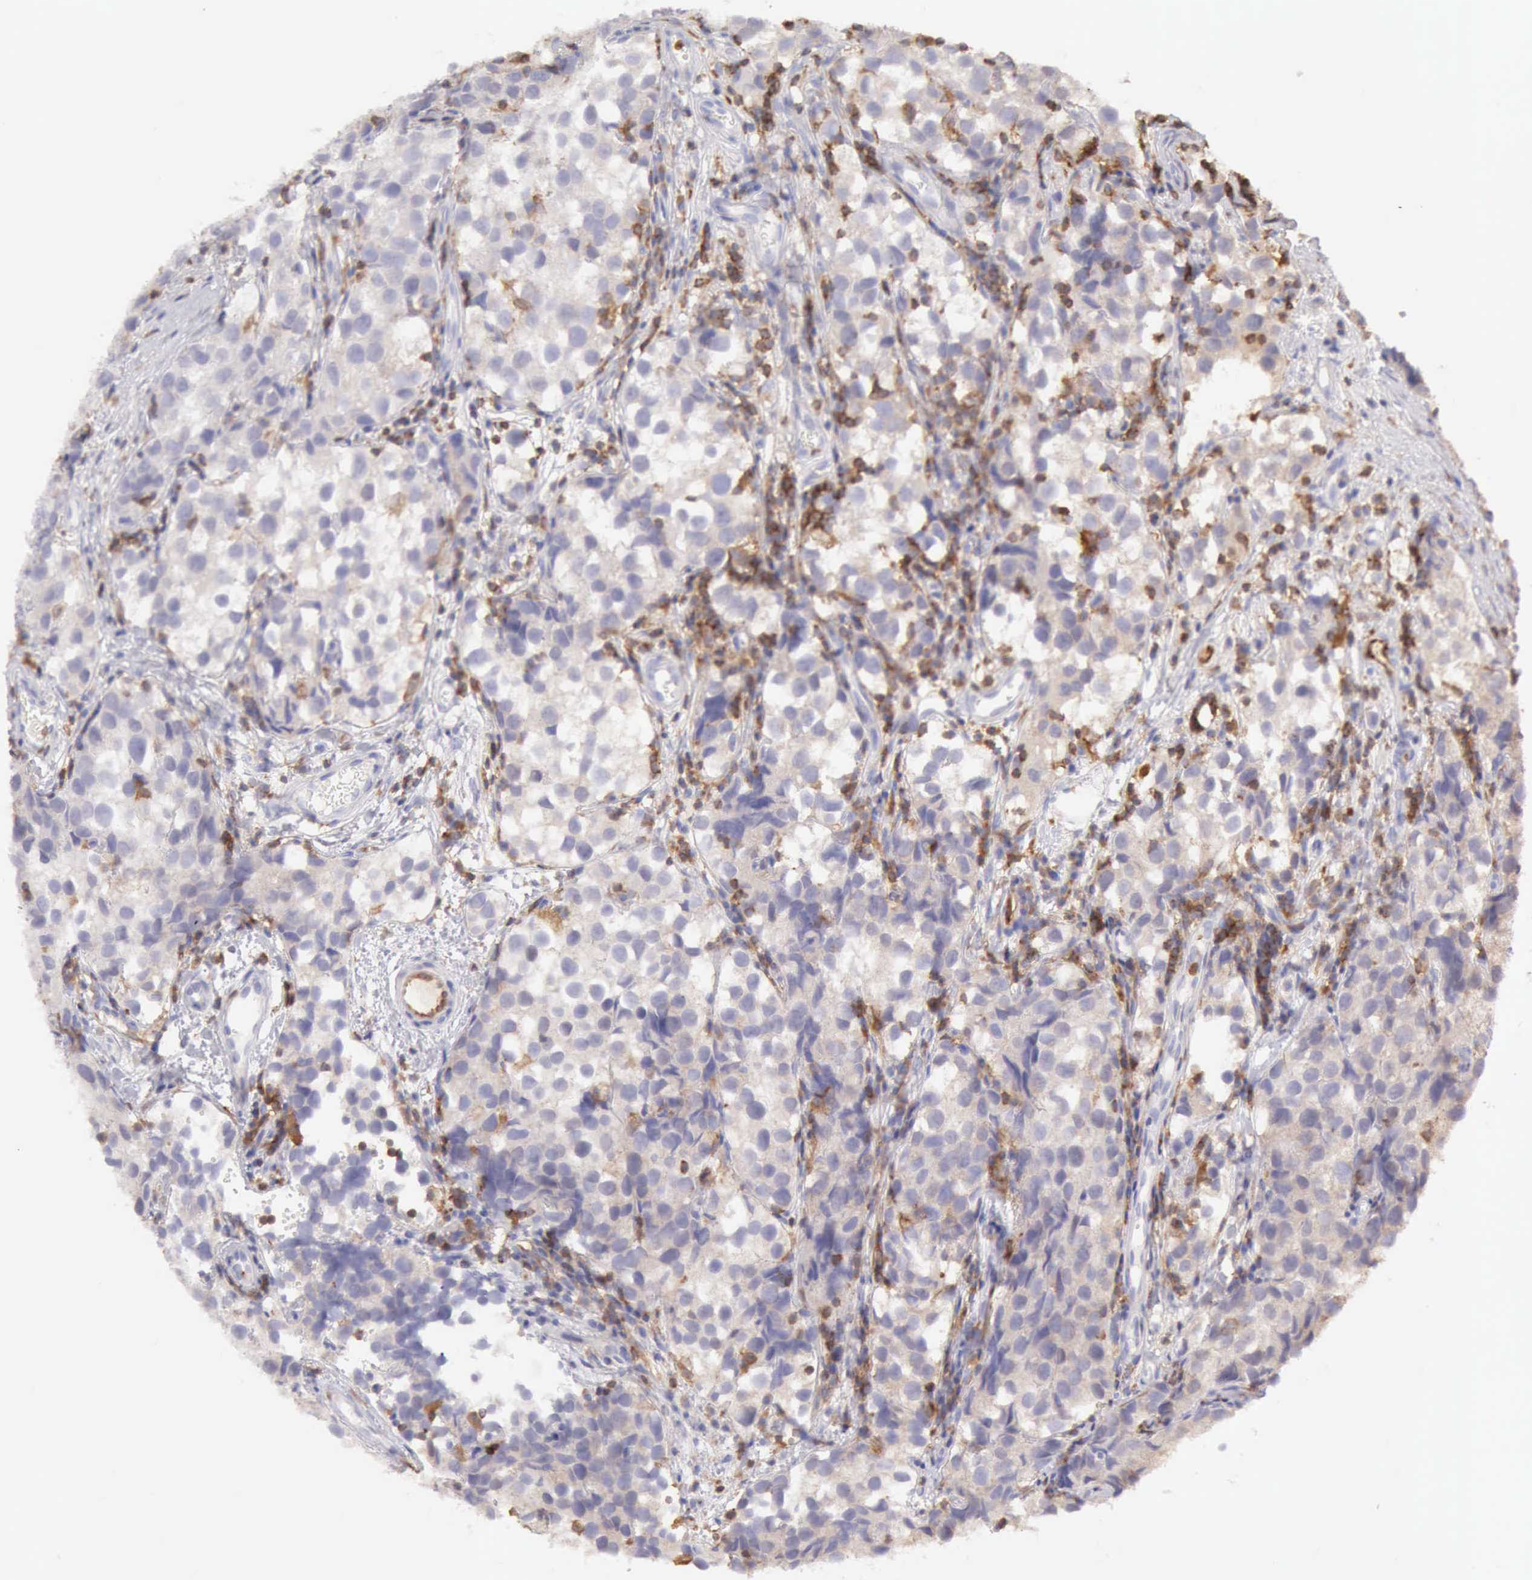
{"staining": {"intensity": "negative", "quantity": "none", "location": "none"}, "tissue": "testis cancer", "cell_type": "Tumor cells", "image_type": "cancer", "snomed": [{"axis": "morphology", "description": "Seminoma, NOS"}, {"axis": "topography", "description": "Testis"}], "caption": "IHC image of seminoma (testis) stained for a protein (brown), which shows no staining in tumor cells. (DAB IHC, high magnification).", "gene": "ARHGAP4", "patient": {"sex": "male", "age": 39}}